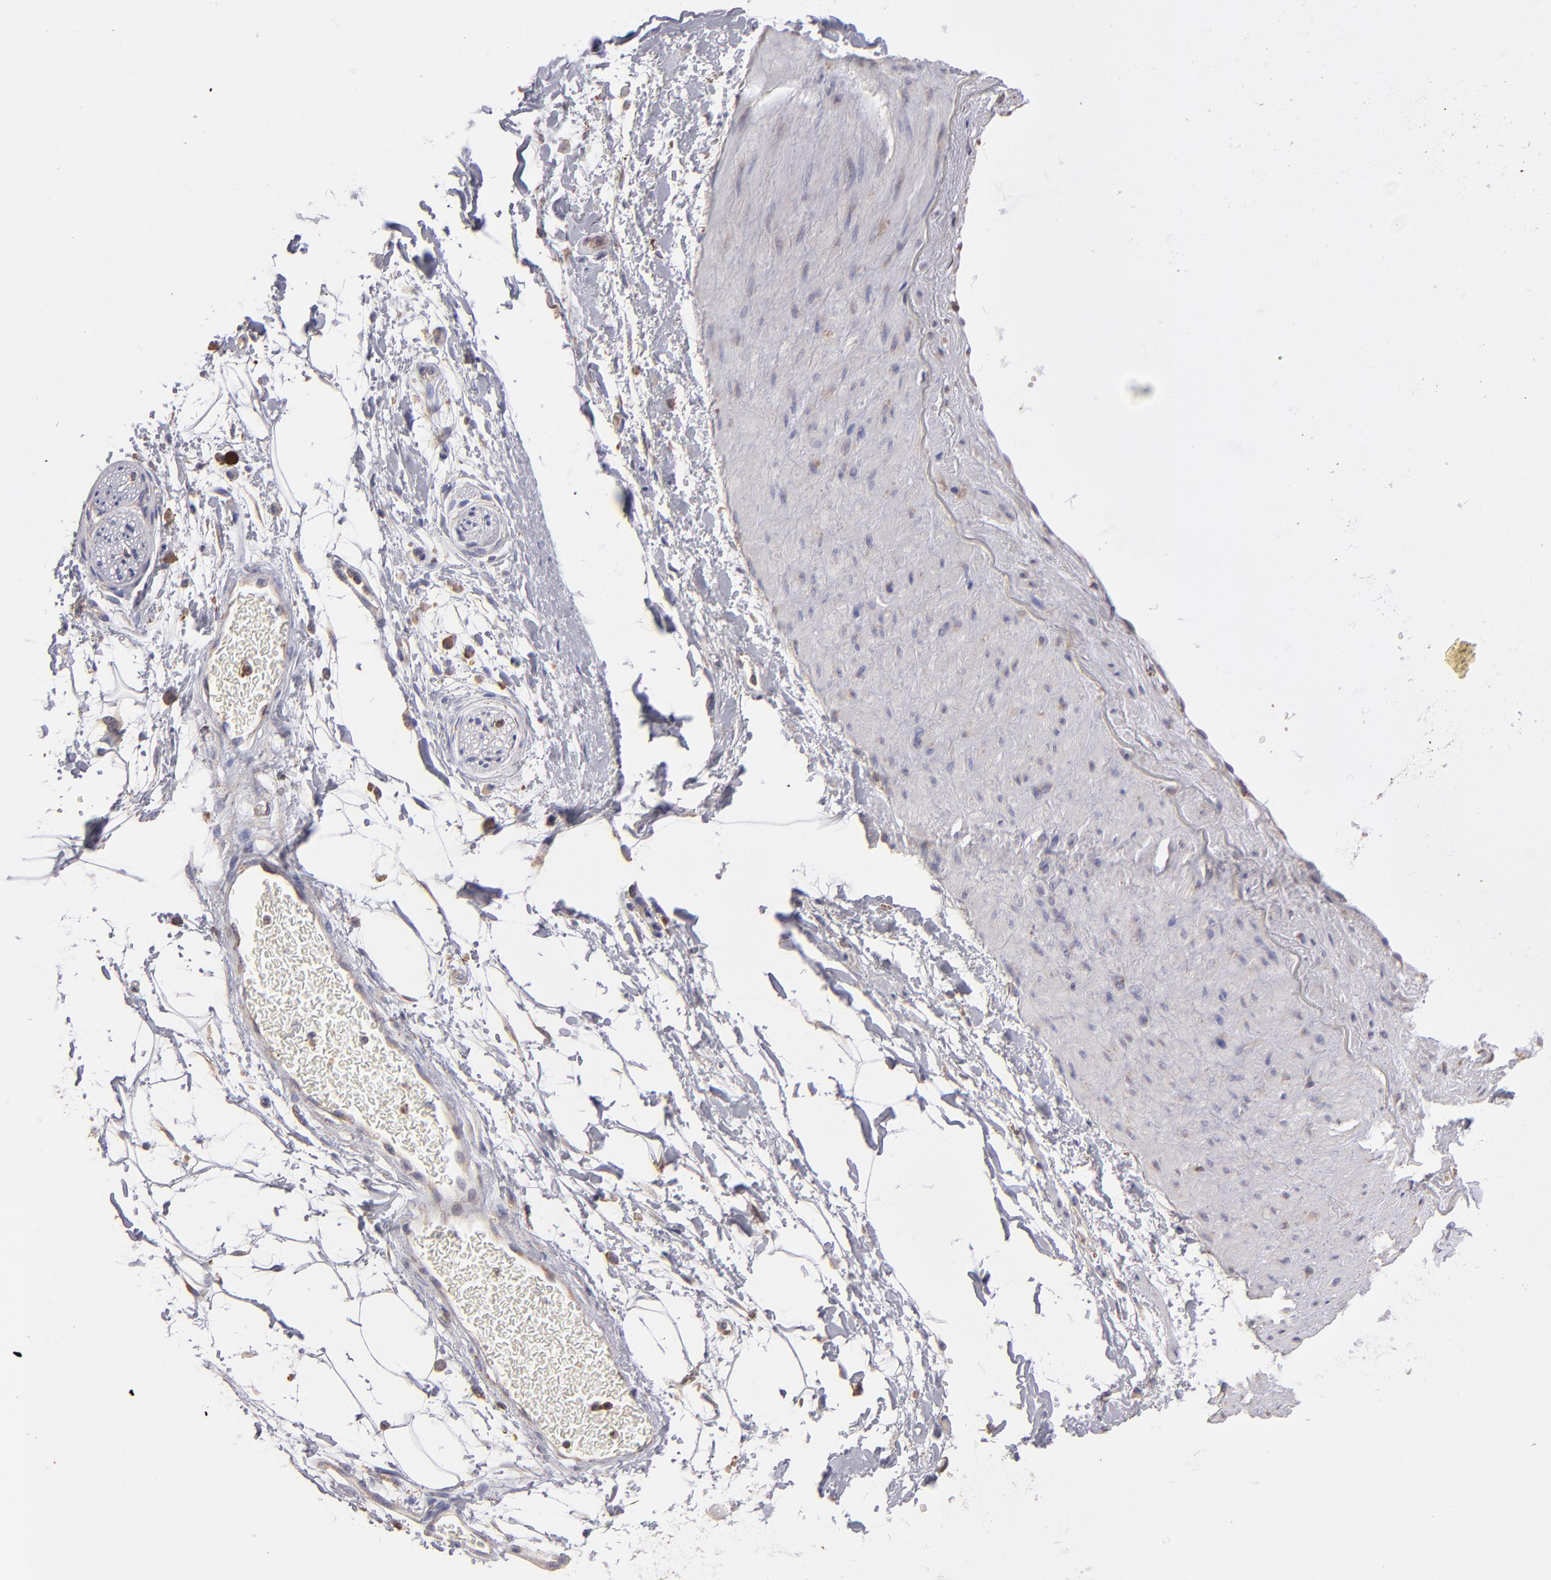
{"staining": {"intensity": "negative", "quantity": "none", "location": "none"}, "tissue": "adipose tissue", "cell_type": "Adipocytes", "image_type": "normal", "snomed": [{"axis": "morphology", "description": "Normal tissue, NOS"}, {"axis": "topography", "description": "Soft tissue"}], "caption": "Immunohistochemistry (IHC) histopathology image of unremarkable adipose tissue: adipose tissue stained with DAB shows no significant protein positivity in adipocytes. Nuclei are stained in blue.", "gene": "CALR", "patient": {"sex": "male", "age": 72}}